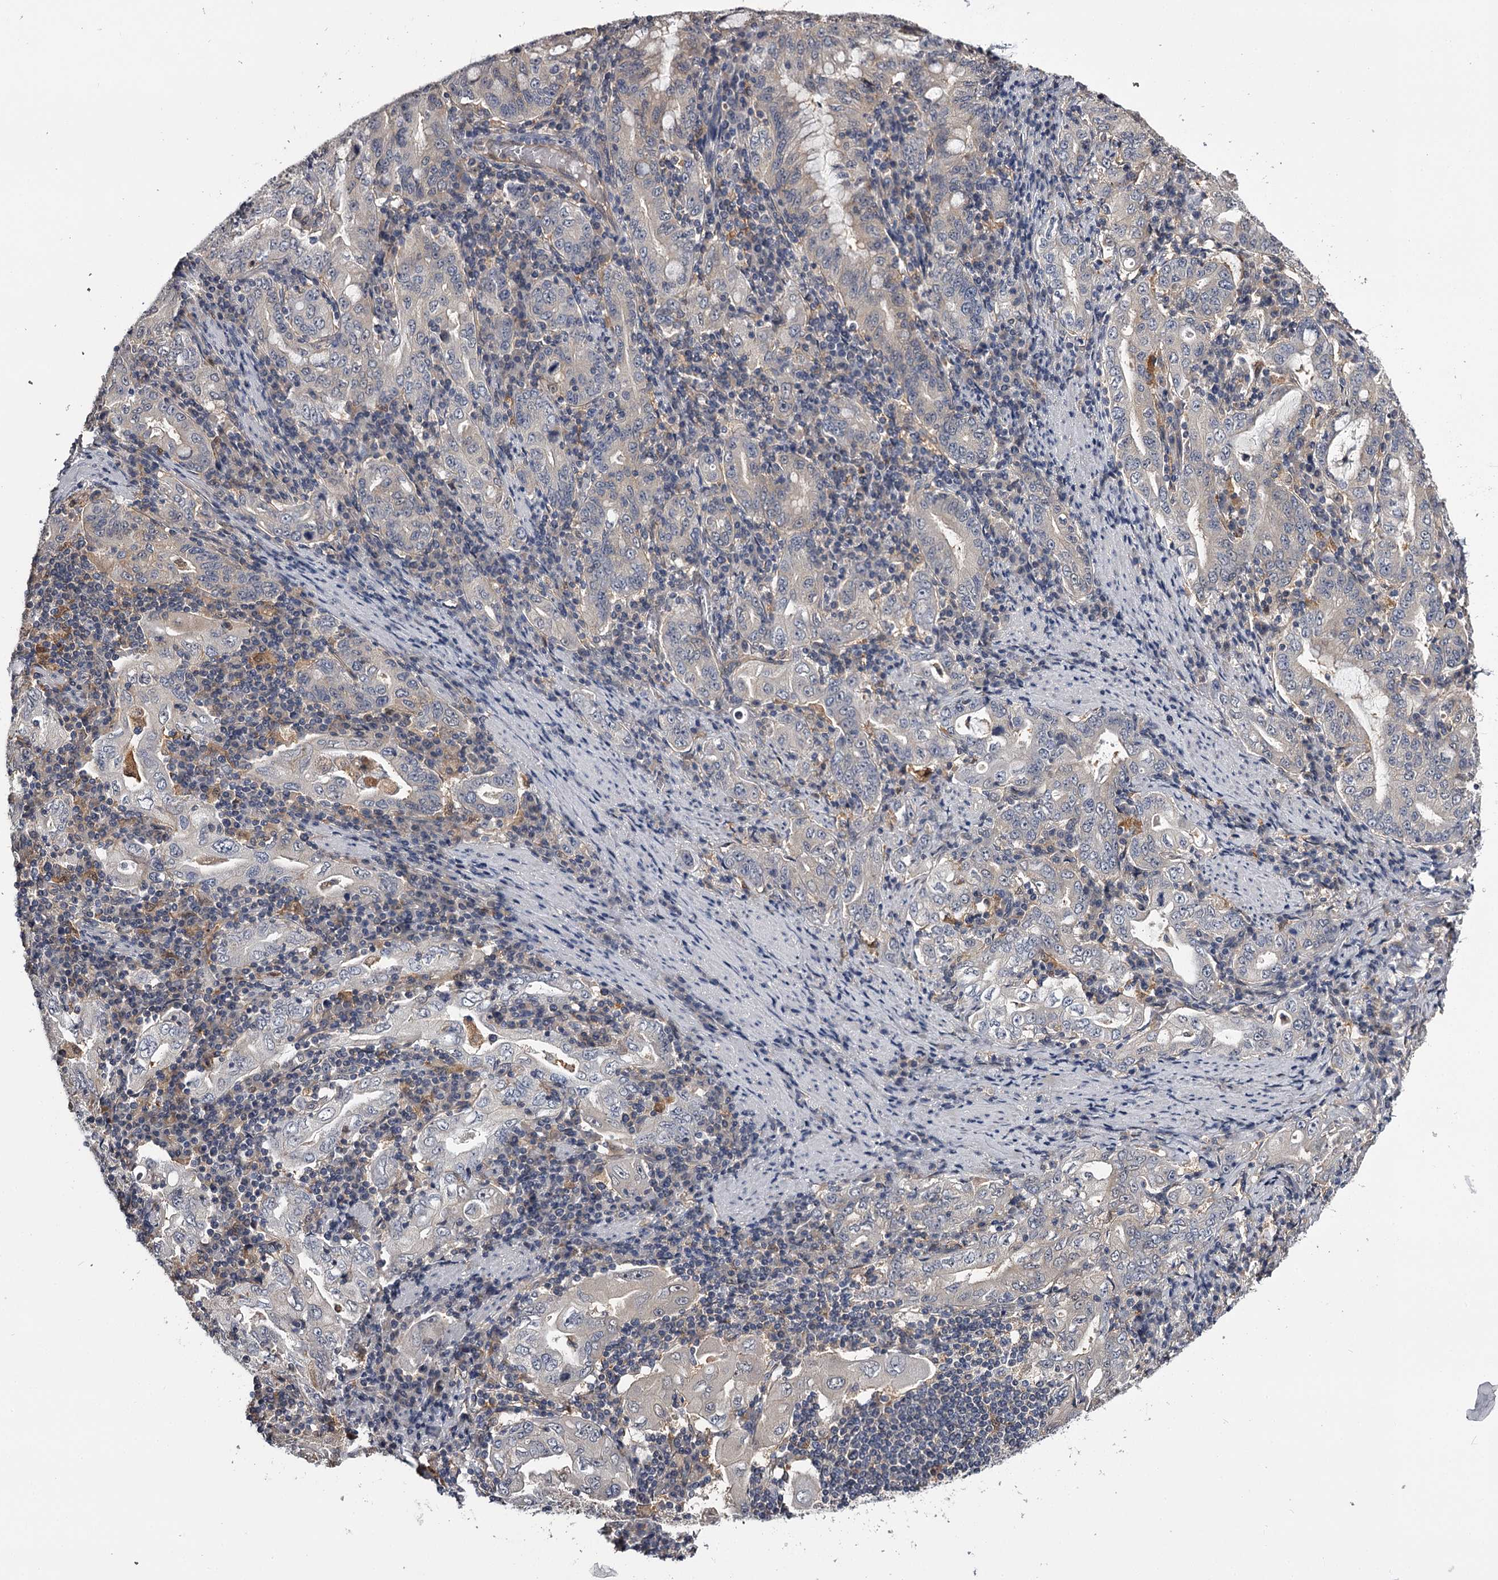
{"staining": {"intensity": "negative", "quantity": "none", "location": "none"}, "tissue": "stomach cancer", "cell_type": "Tumor cells", "image_type": "cancer", "snomed": [{"axis": "morphology", "description": "Normal tissue, NOS"}, {"axis": "morphology", "description": "Adenocarcinoma, NOS"}, {"axis": "topography", "description": "Esophagus"}, {"axis": "topography", "description": "Stomach, upper"}, {"axis": "topography", "description": "Peripheral nerve tissue"}], "caption": "Tumor cells are negative for brown protein staining in adenocarcinoma (stomach). (Brightfield microscopy of DAB (3,3'-diaminobenzidine) IHC at high magnification).", "gene": "GSTO1", "patient": {"sex": "male", "age": 62}}